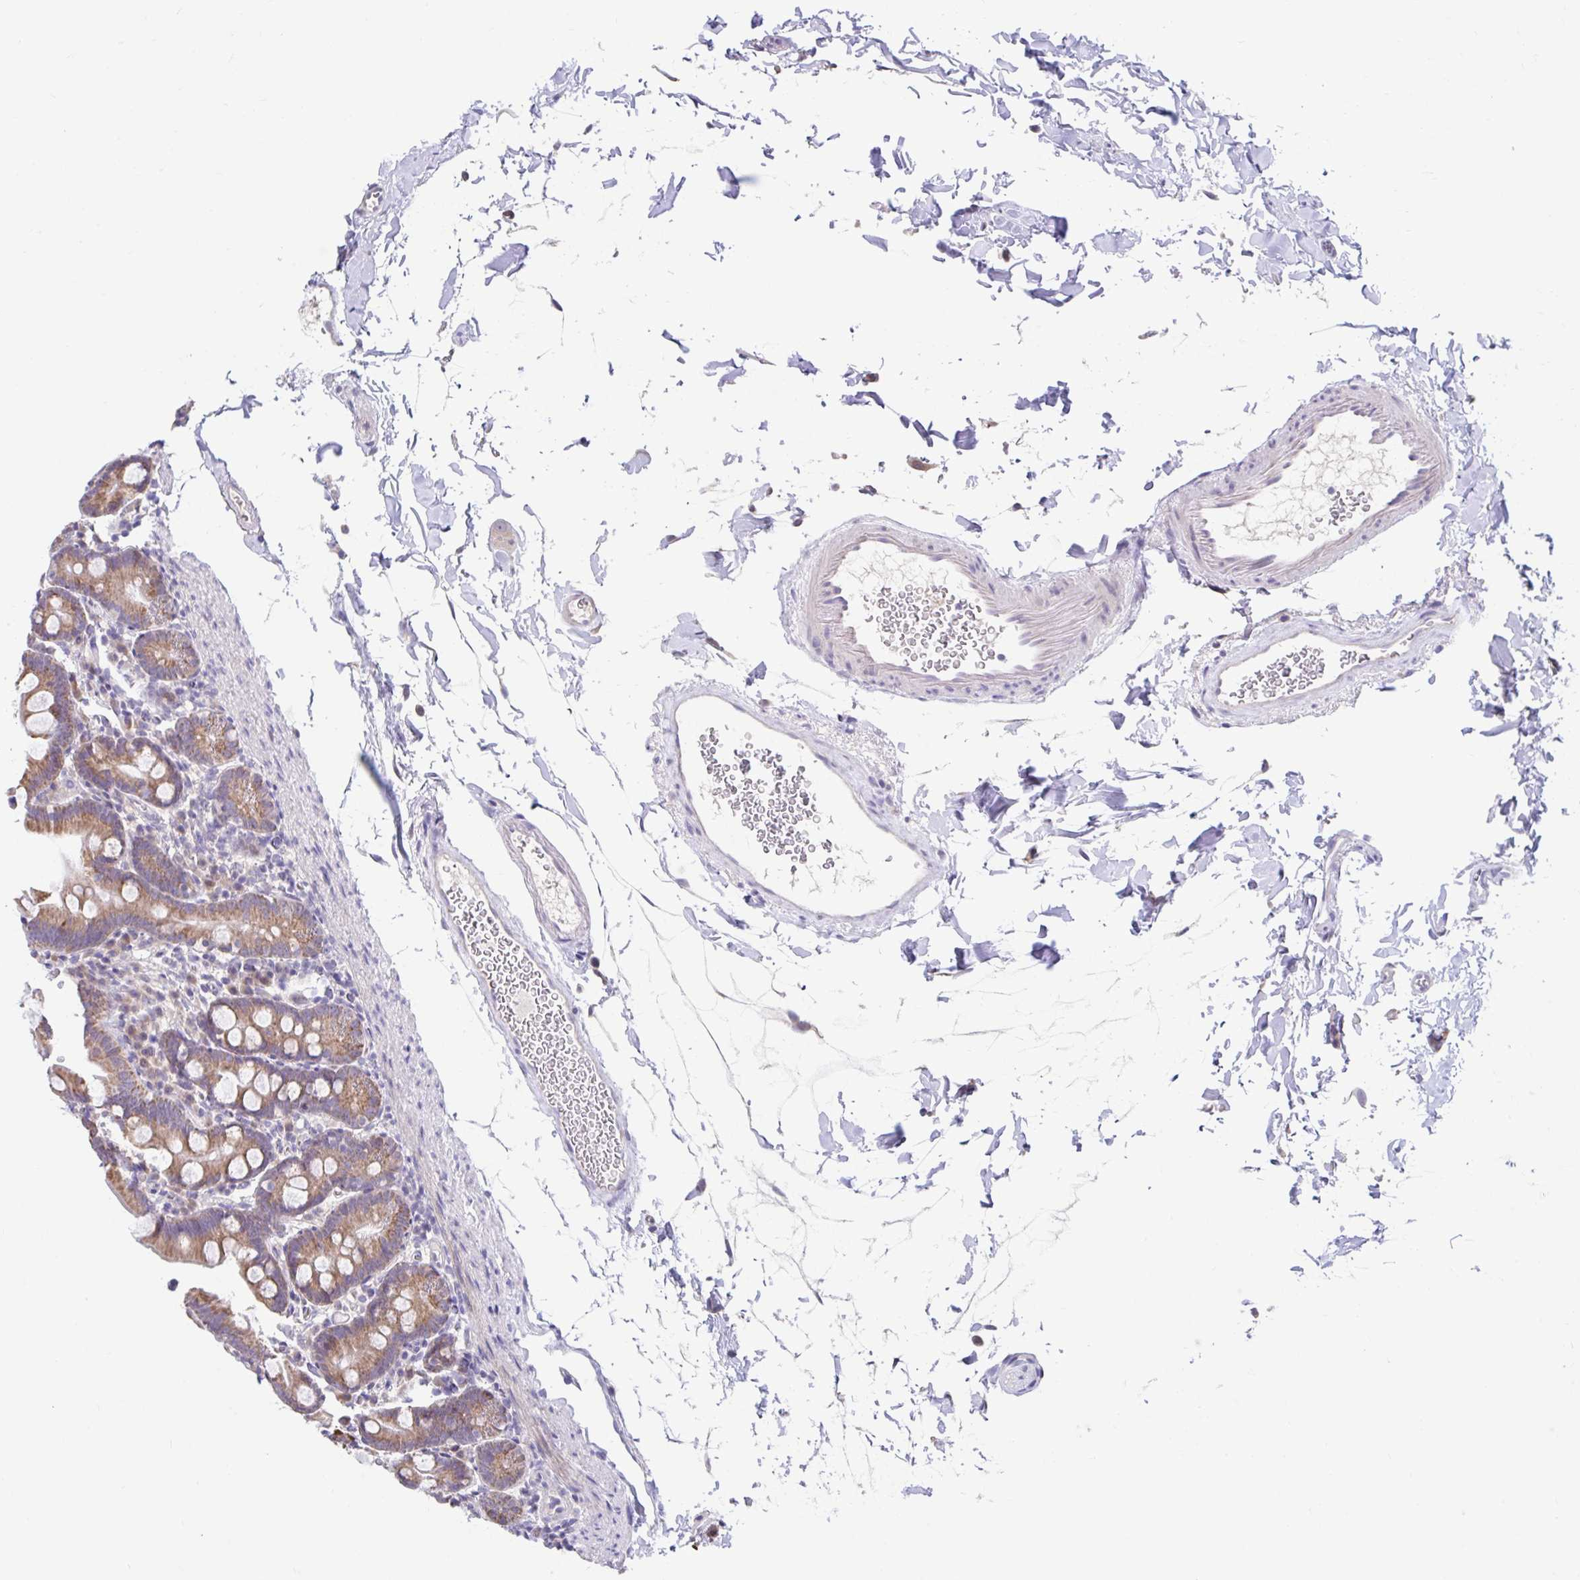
{"staining": {"intensity": "moderate", "quantity": ">75%", "location": "cytoplasmic/membranous"}, "tissue": "small intestine", "cell_type": "Glandular cells", "image_type": "normal", "snomed": [{"axis": "morphology", "description": "Normal tissue, NOS"}, {"axis": "topography", "description": "Small intestine"}], "caption": "Unremarkable small intestine demonstrates moderate cytoplasmic/membranous staining in approximately >75% of glandular cells, visualized by immunohistochemistry. The protein of interest is stained brown, and the nuclei are stained in blue (DAB (3,3'-diaminobenzidine) IHC with brightfield microscopy, high magnification).", "gene": "NT5C1B", "patient": {"sex": "female", "age": 68}}